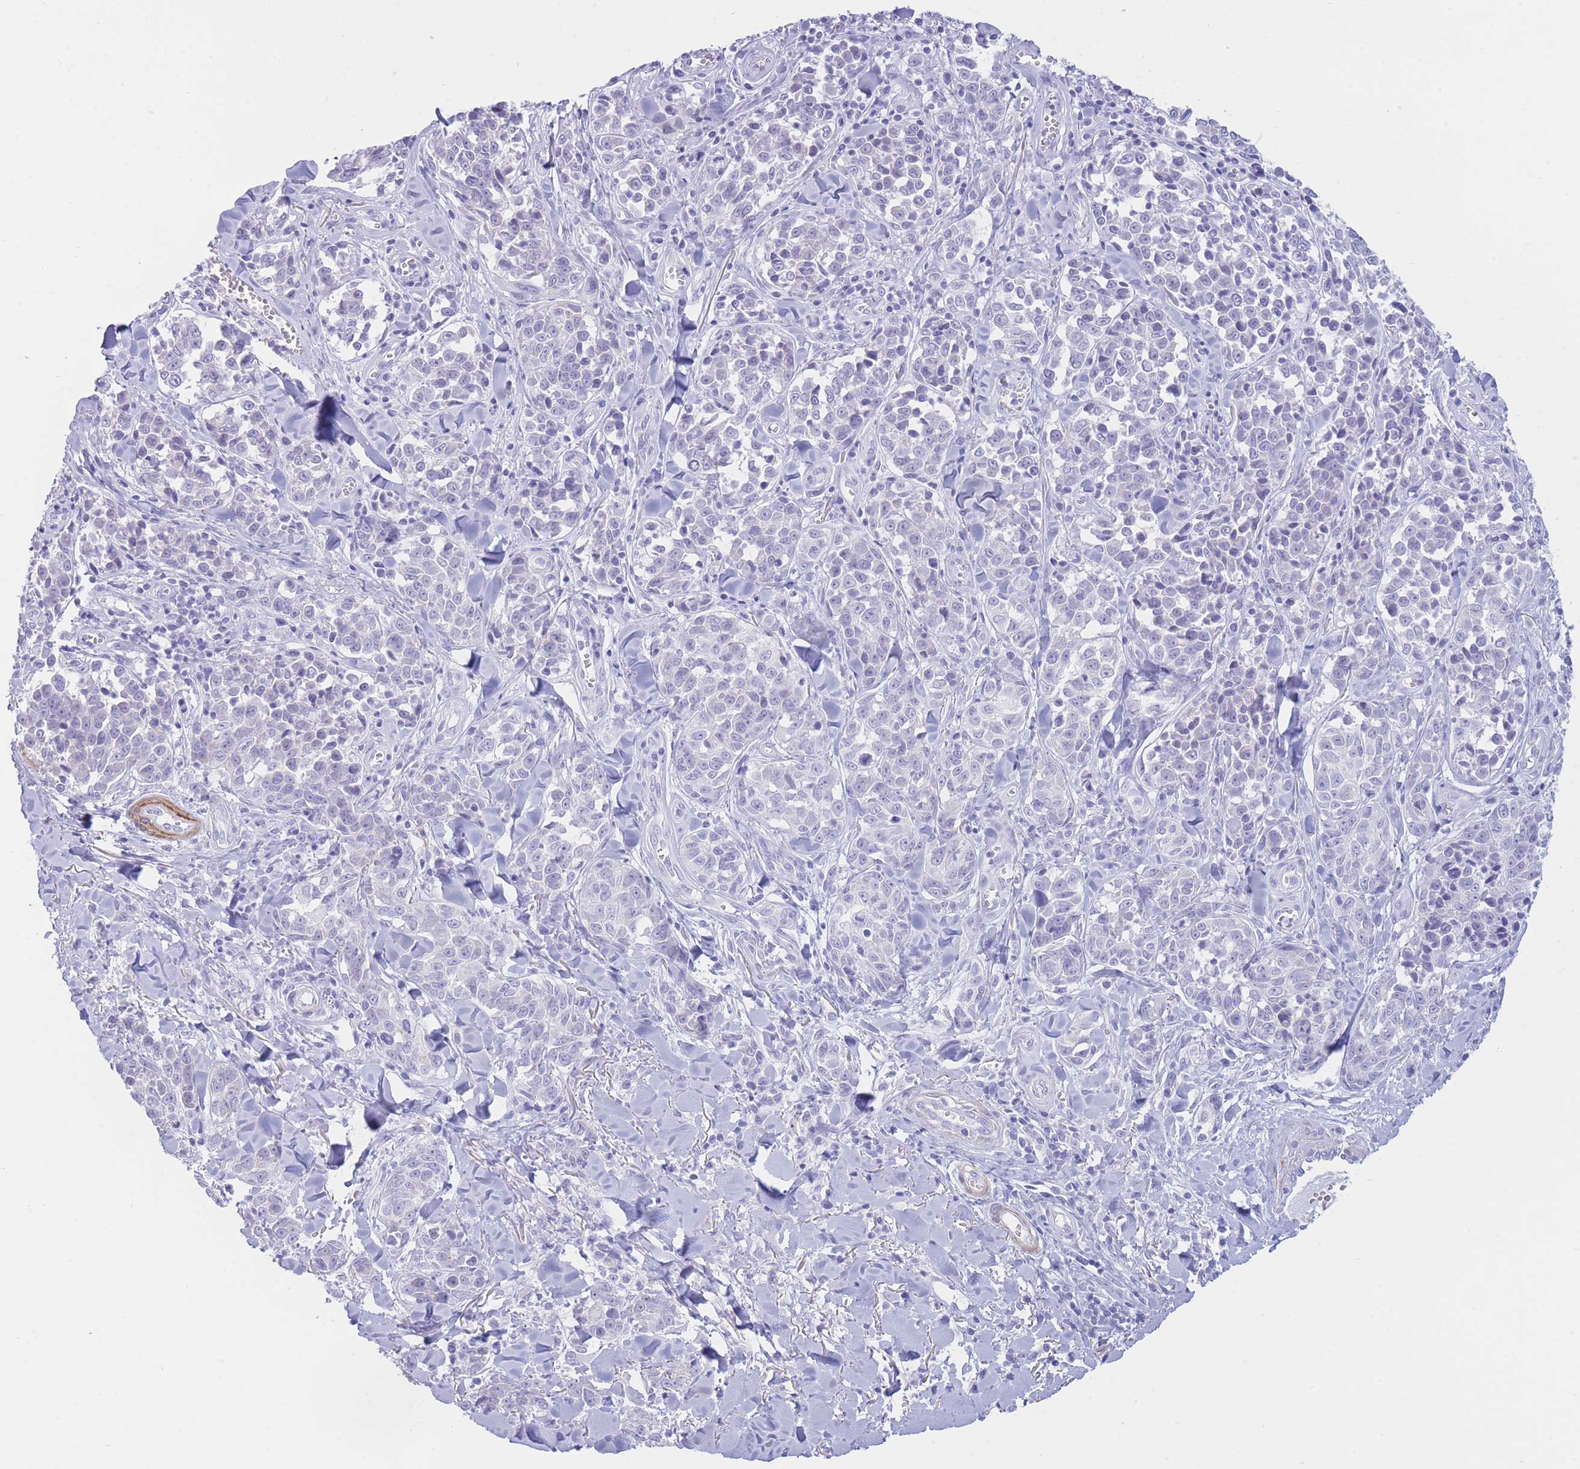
{"staining": {"intensity": "negative", "quantity": "none", "location": "none"}, "tissue": "melanoma", "cell_type": "Tumor cells", "image_type": "cancer", "snomed": [{"axis": "morphology", "description": "Malignant melanoma, NOS"}, {"axis": "topography", "description": "Skin"}], "caption": "This is an immunohistochemistry histopathology image of malignant melanoma. There is no positivity in tumor cells.", "gene": "VWA8", "patient": {"sex": "female", "age": 64}}